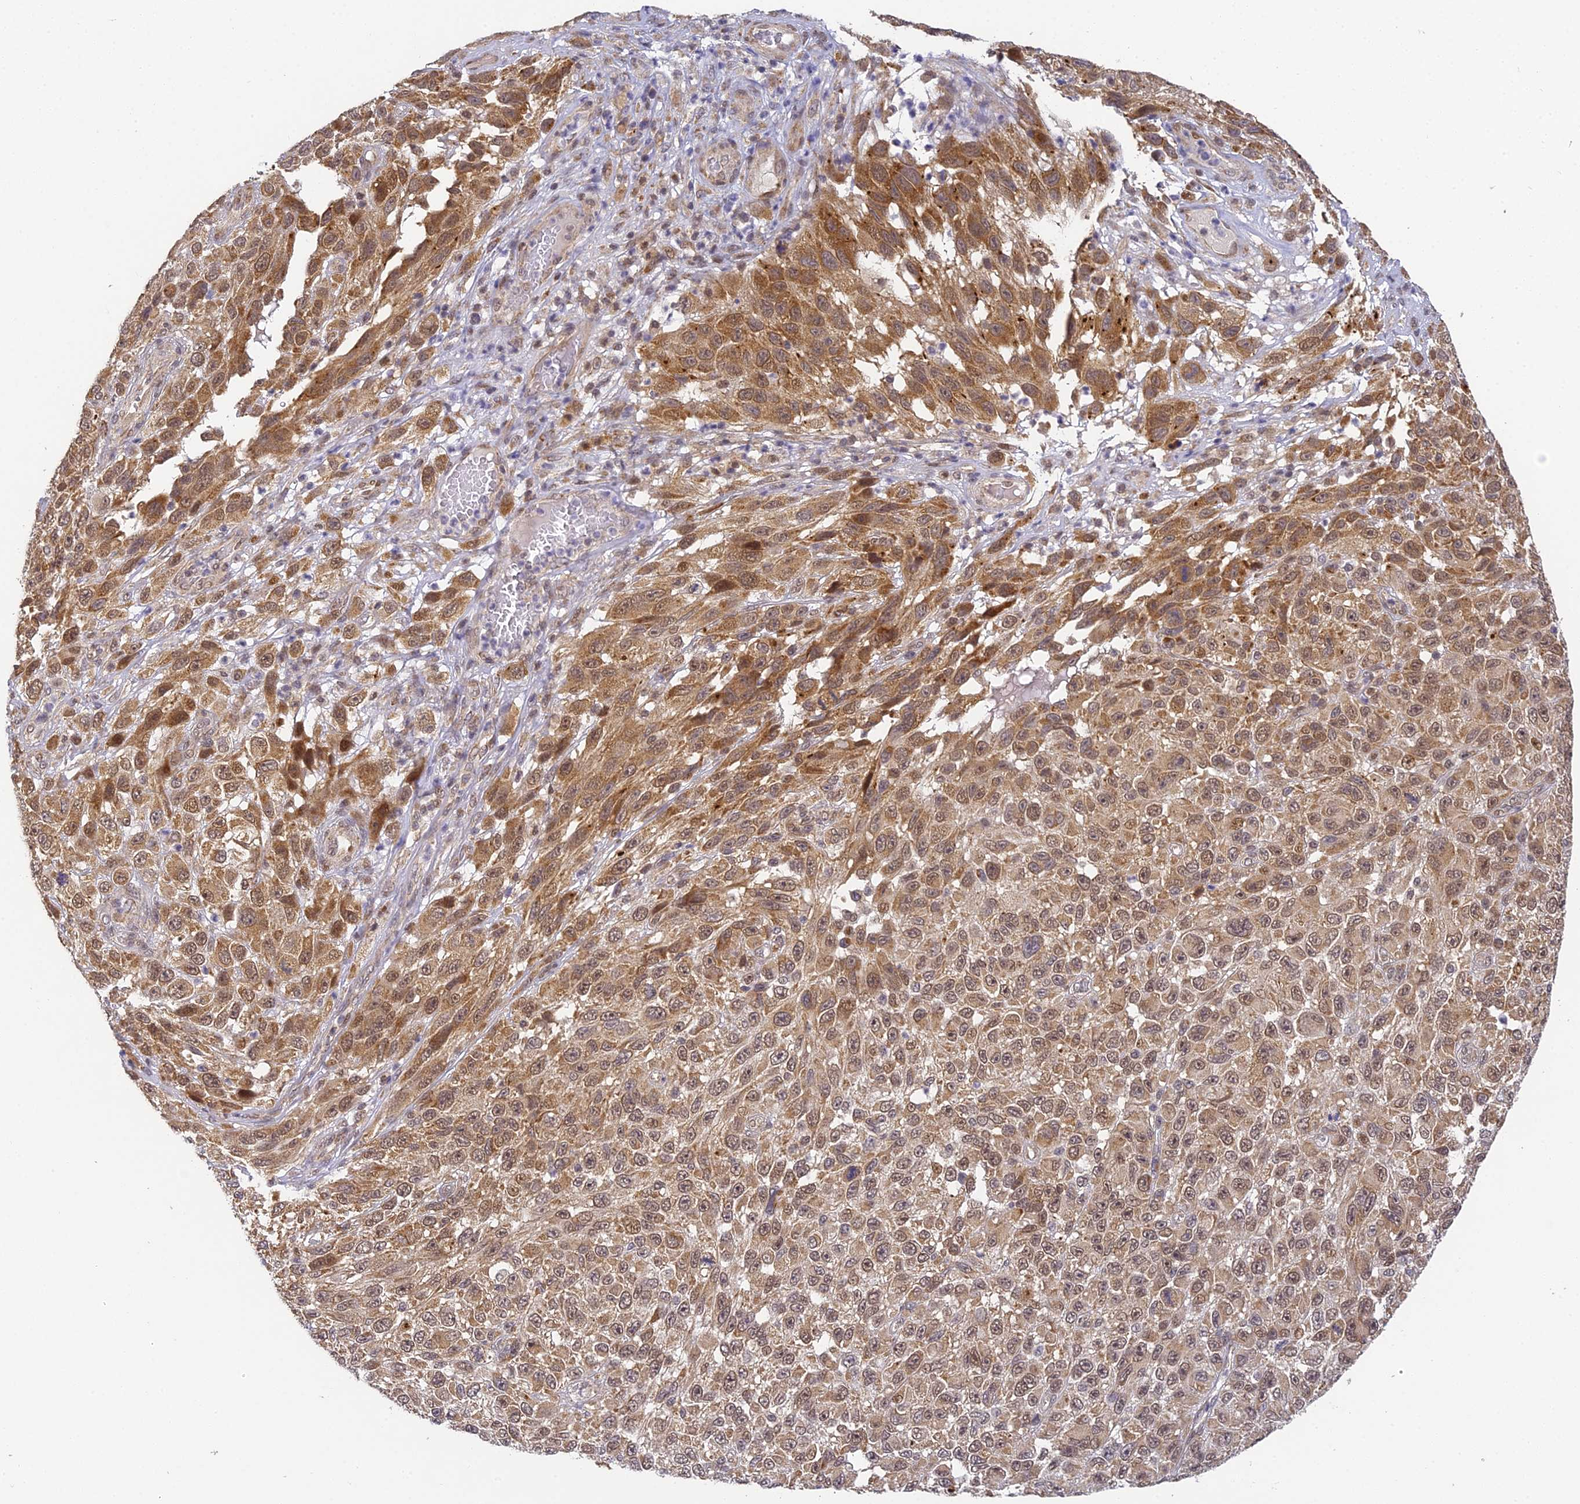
{"staining": {"intensity": "moderate", "quantity": ">75%", "location": "cytoplasmic/membranous,nuclear"}, "tissue": "melanoma", "cell_type": "Tumor cells", "image_type": "cancer", "snomed": [{"axis": "morphology", "description": "Malignant melanoma, NOS"}, {"axis": "topography", "description": "Skin"}], "caption": "IHC image of neoplastic tissue: human melanoma stained using immunohistochemistry (IHC) shows medium levels of moderate protein expression localized specifically in the cytoplasmic/membranous and nuclear of tumor cells, appearing as a cytoplasmic/membranous and nuclear brown color.", "gene": "DNAAF10", "patient": {"sex": "female", "age": 96}}